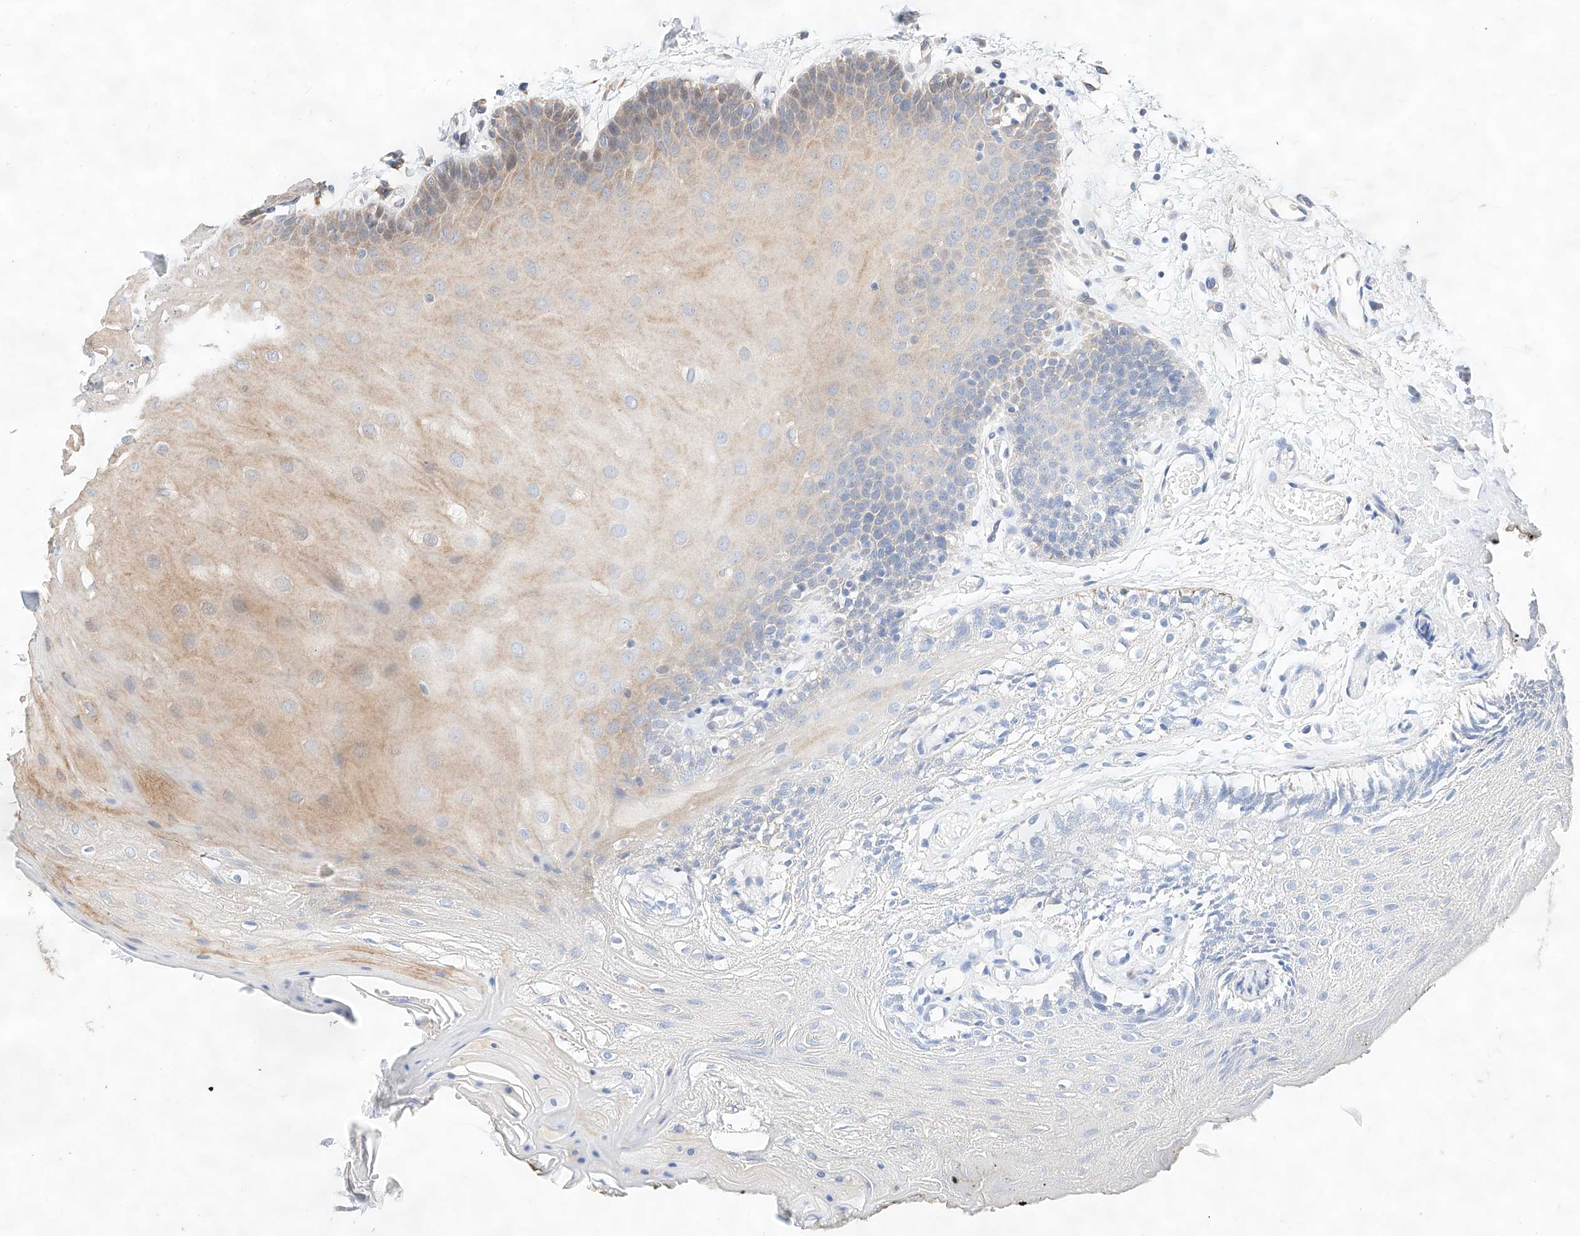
{"staining": {"intensity": "weak", "quantity": "25%-75%", "location": "cytoplasmic/membranous"}, "tissue": "oral mucosa", "cell_type": "Squamous epithelial cells", "image_type": "normal", "snomed": [{"axis": "morphology", "description": "Normal tissue, NOS"}, {"axis": "morphology", "description": "Squamous cell carcinoma, NOS"}, {"axis": "topography", "description": "Skeletal muscle"}, {"axis": "topography", "description": "Oral tissue"}, {"axis": "topography", "description": "Salivary gland"}, {"axis": "topography", "description": "Head-Neck"}], "caption": "Immunohistochemistry (IHC) staining of benign oral mucosa, which exhibits low levels of weak cytoplasmic/membranous staining in about 25%-75% of squamous epithelial cells indicating weak cytoplasmic/membranous protein staining. The staining was performed using DAB (3,3'-diaminobenzidine) (brown) for protein detection and nuclei were counterstained in hematoxylin (blue).", "gene": "ATP9B", "patient": {"sex": "male", "age": 54}}